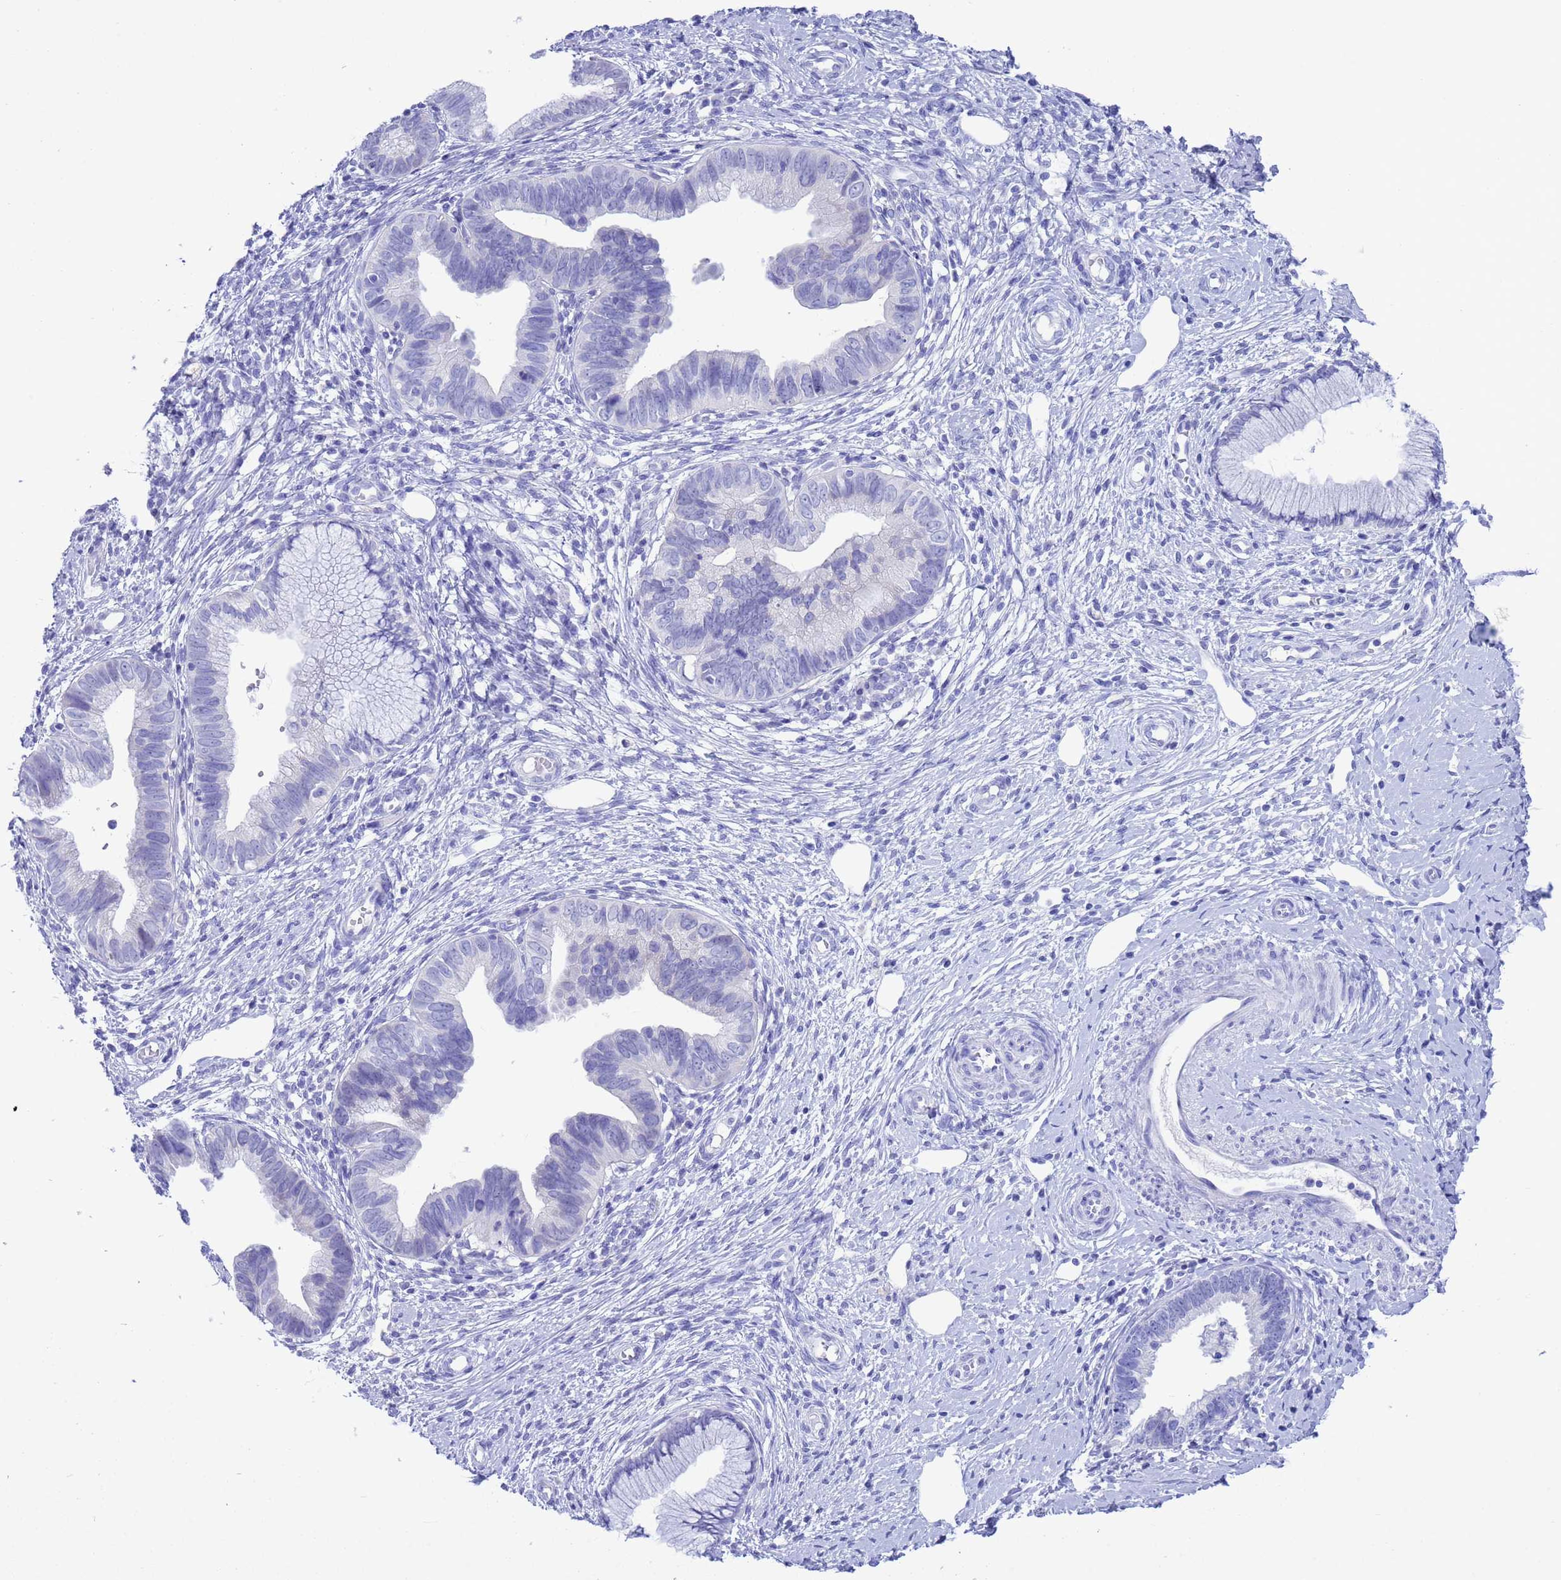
{"staining": {"intensity": "negative", "quantity": "none", "location": "none"}, "tissue": "cervical cancer", "cell_type": "Tumor cells", "image_type": "cancer", "snomed": [{"axis": "morphology", "description": "Adenocarcinoma, NOS"}, {"axis": "topography", "description": "Cervix"}], "caption": "Protein analysis of cervical cancer shows no significant staining in tumor cells.", "gene": "GSTM1", "patient": {"sex": "female", "age": 36}}